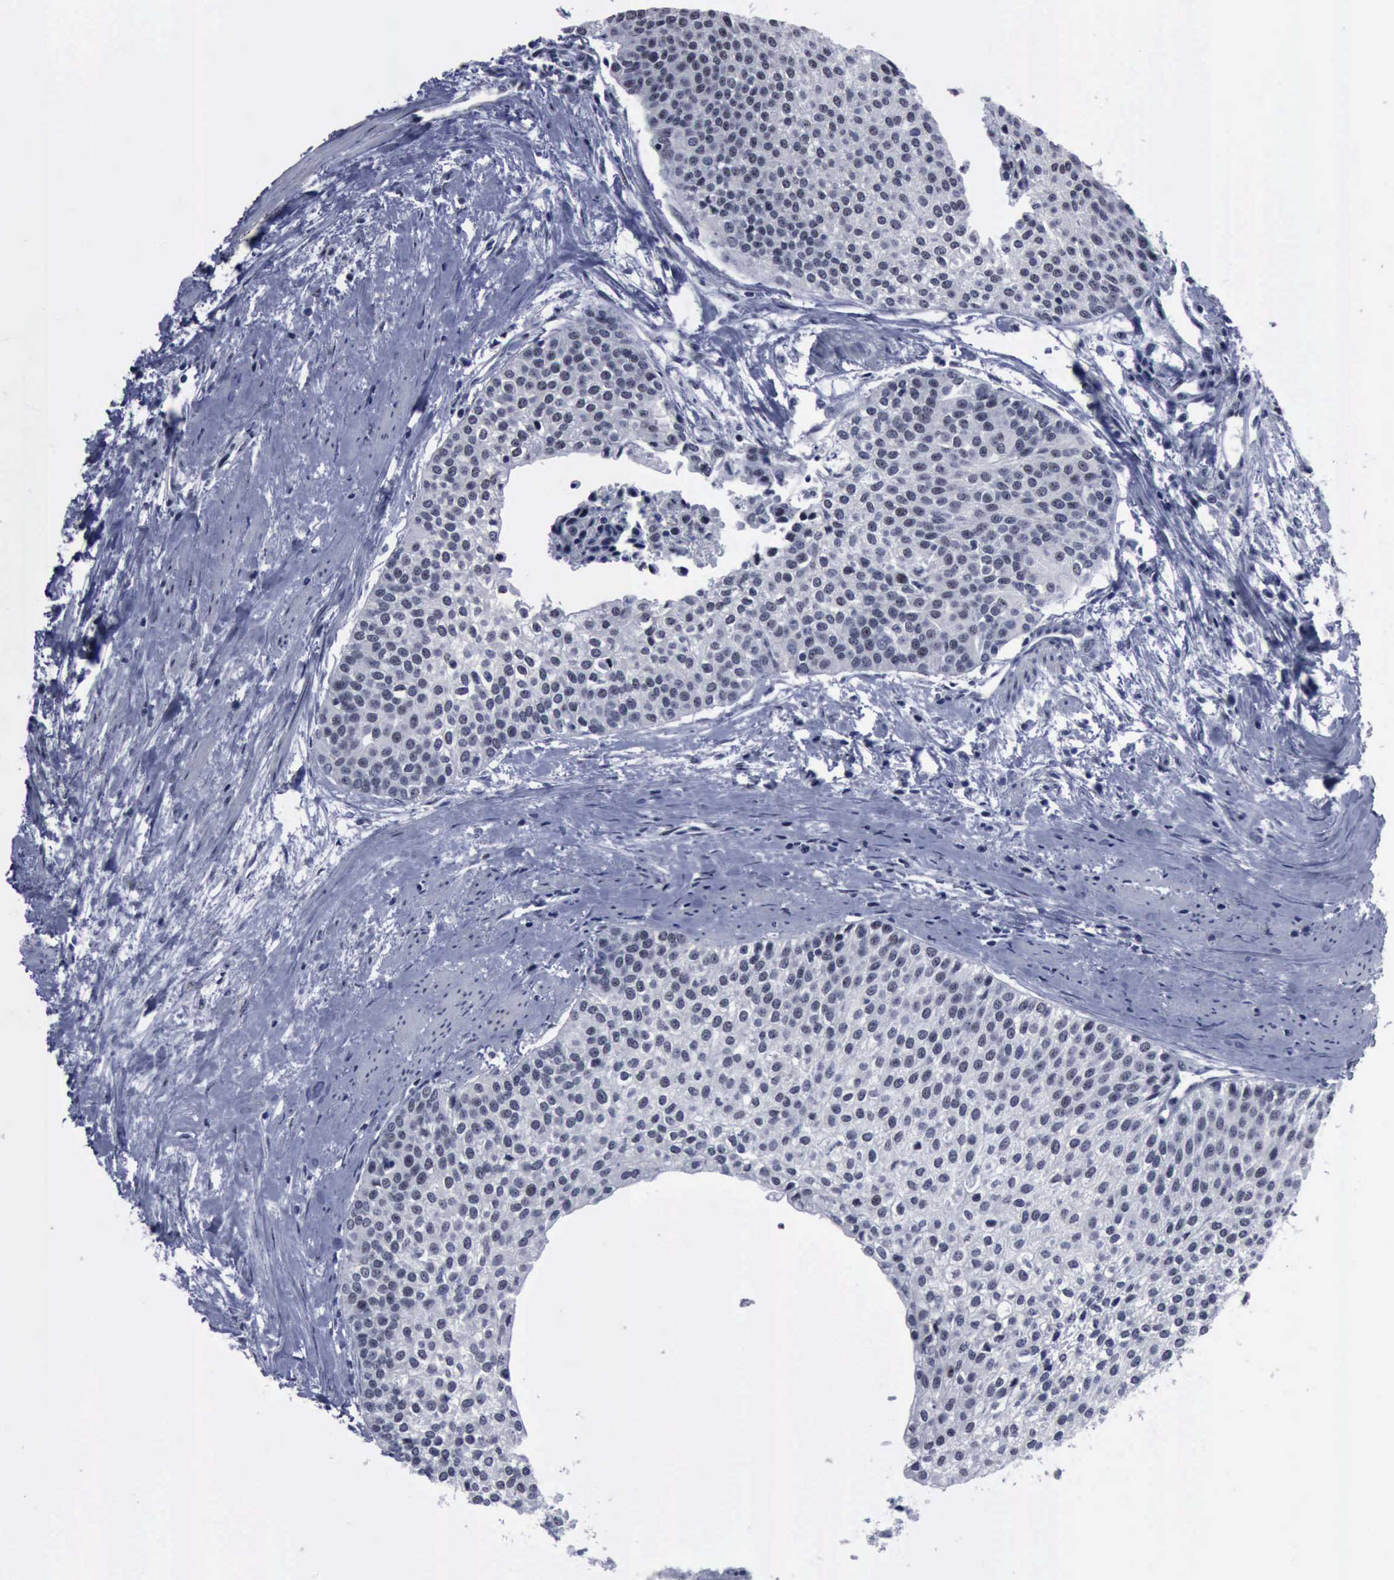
{"staining": {"intensity": "negative", "quantity": "none", "location": "none"}, "tissue": "urothelial cancer", "cell_type": "Tumor cells", "image_type": "cancer", "snomed": [{"axis": "morphology", "description": "Urothelial carcinoma, Low grade"}, {"axis": "topography", "description": "Urinary bladder"}], "caption": "DAB immunohistochemical staining of urothelial carcinoma (low-grade) demonstrates no significant expression in tumor cells.", "gene": "BRD1", "patient": {"sex": "female", "age": 73}}